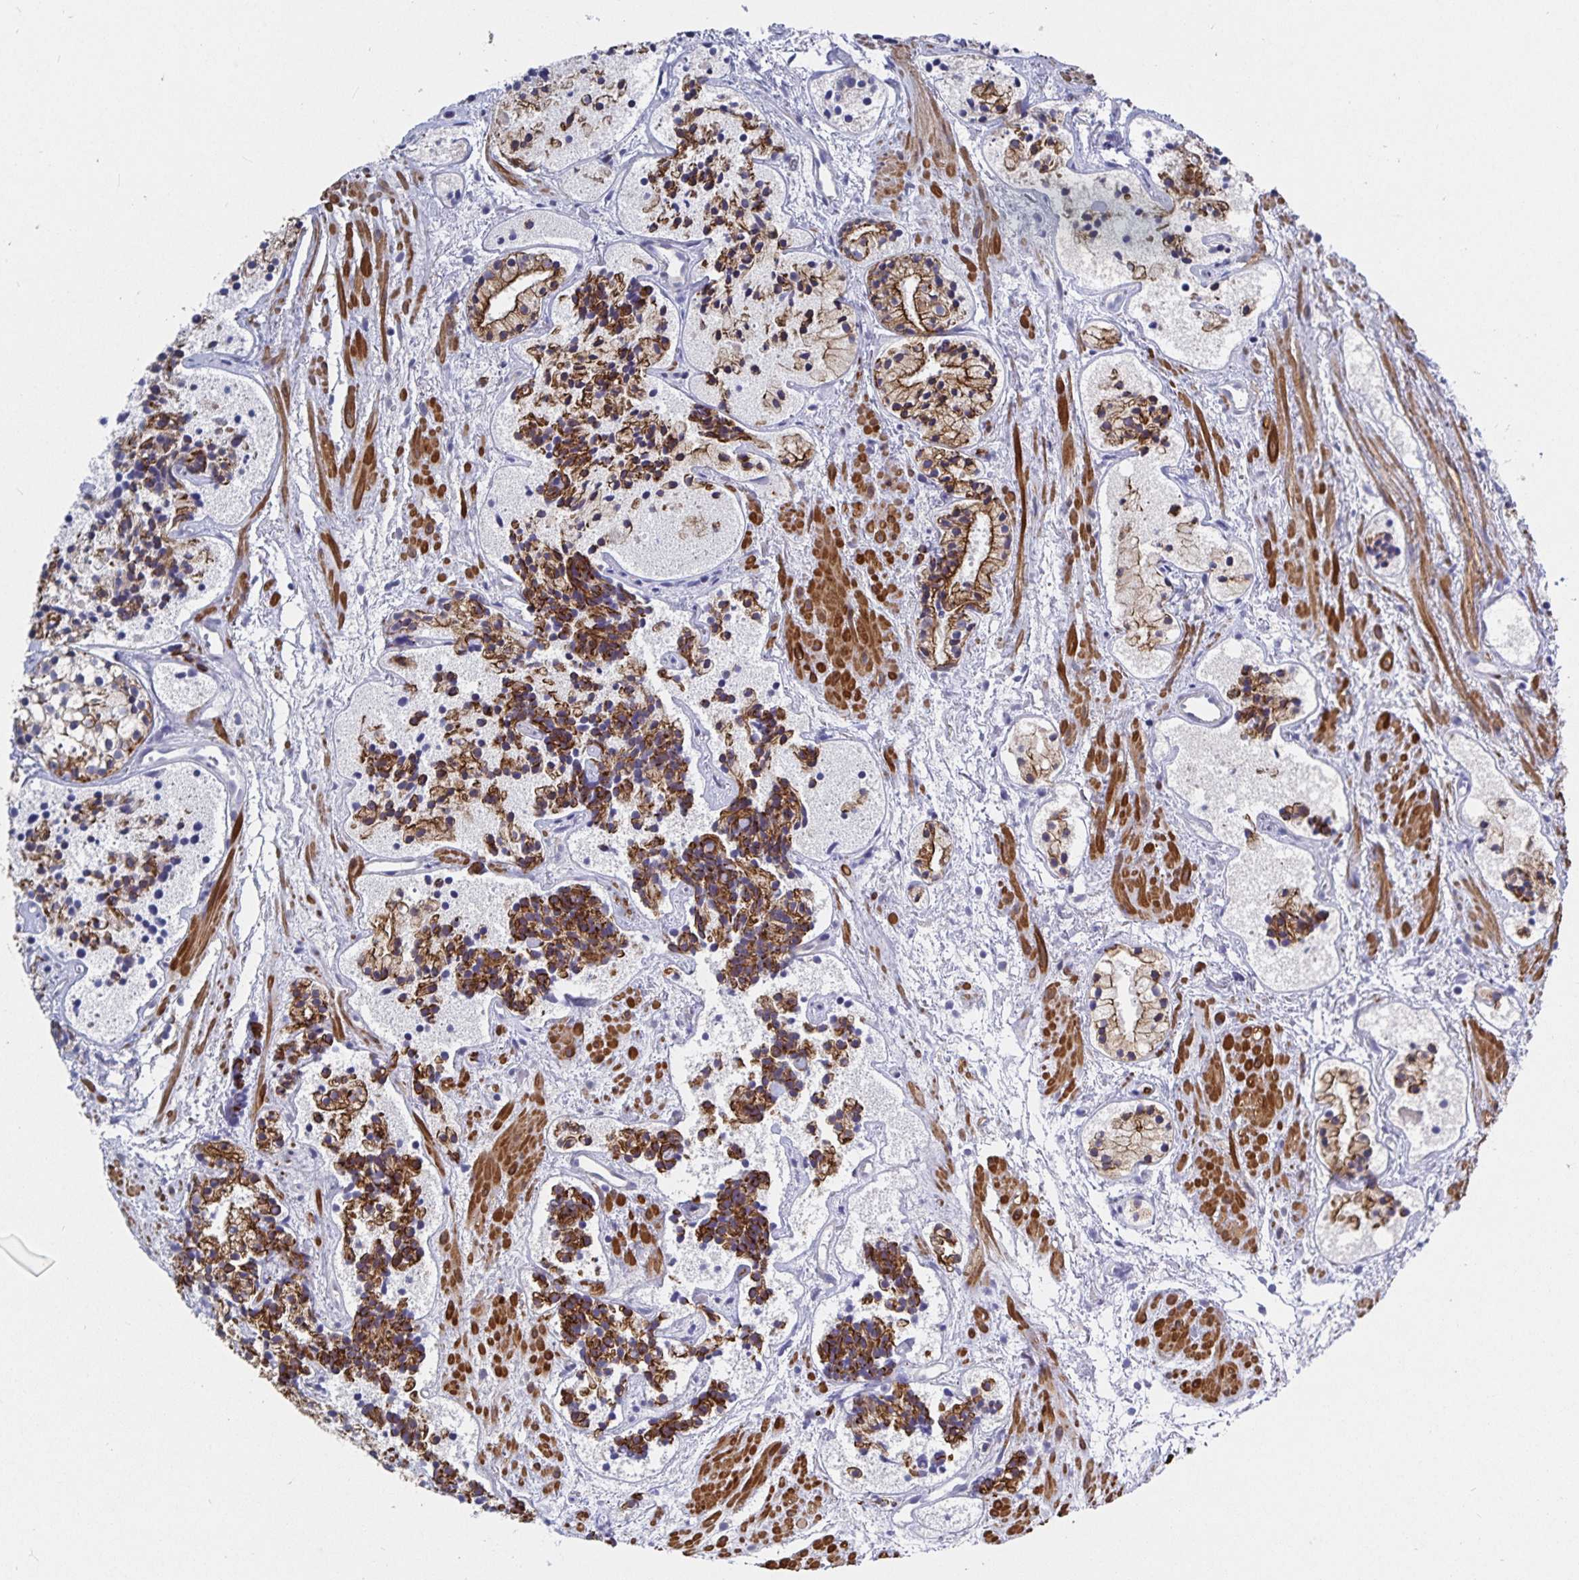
{"staining": {"intensity": "strong", "quantity": "<25%", "location": "cytoplasmic/membranous"}, "tissue": "prostate cancer", "cell_type": "Tumor cells", "image_type": "cancer", "snomed": [{"axis": "morphology", "description": "Adenocarcinoma, High grade"}, {"axis": "topography", "description": "Prostate"}], "caption": "Protein analysis of high-grade adenocarcinoma (prostate) tissue displays strong cytoplasmic/membranous positivity in about <25% of tumor cells. (brown staining indicates protein expression, while blue staining denotes nuclei).", "gene": "ZIK1", "patient": {"sex": "male", "age": 85}}